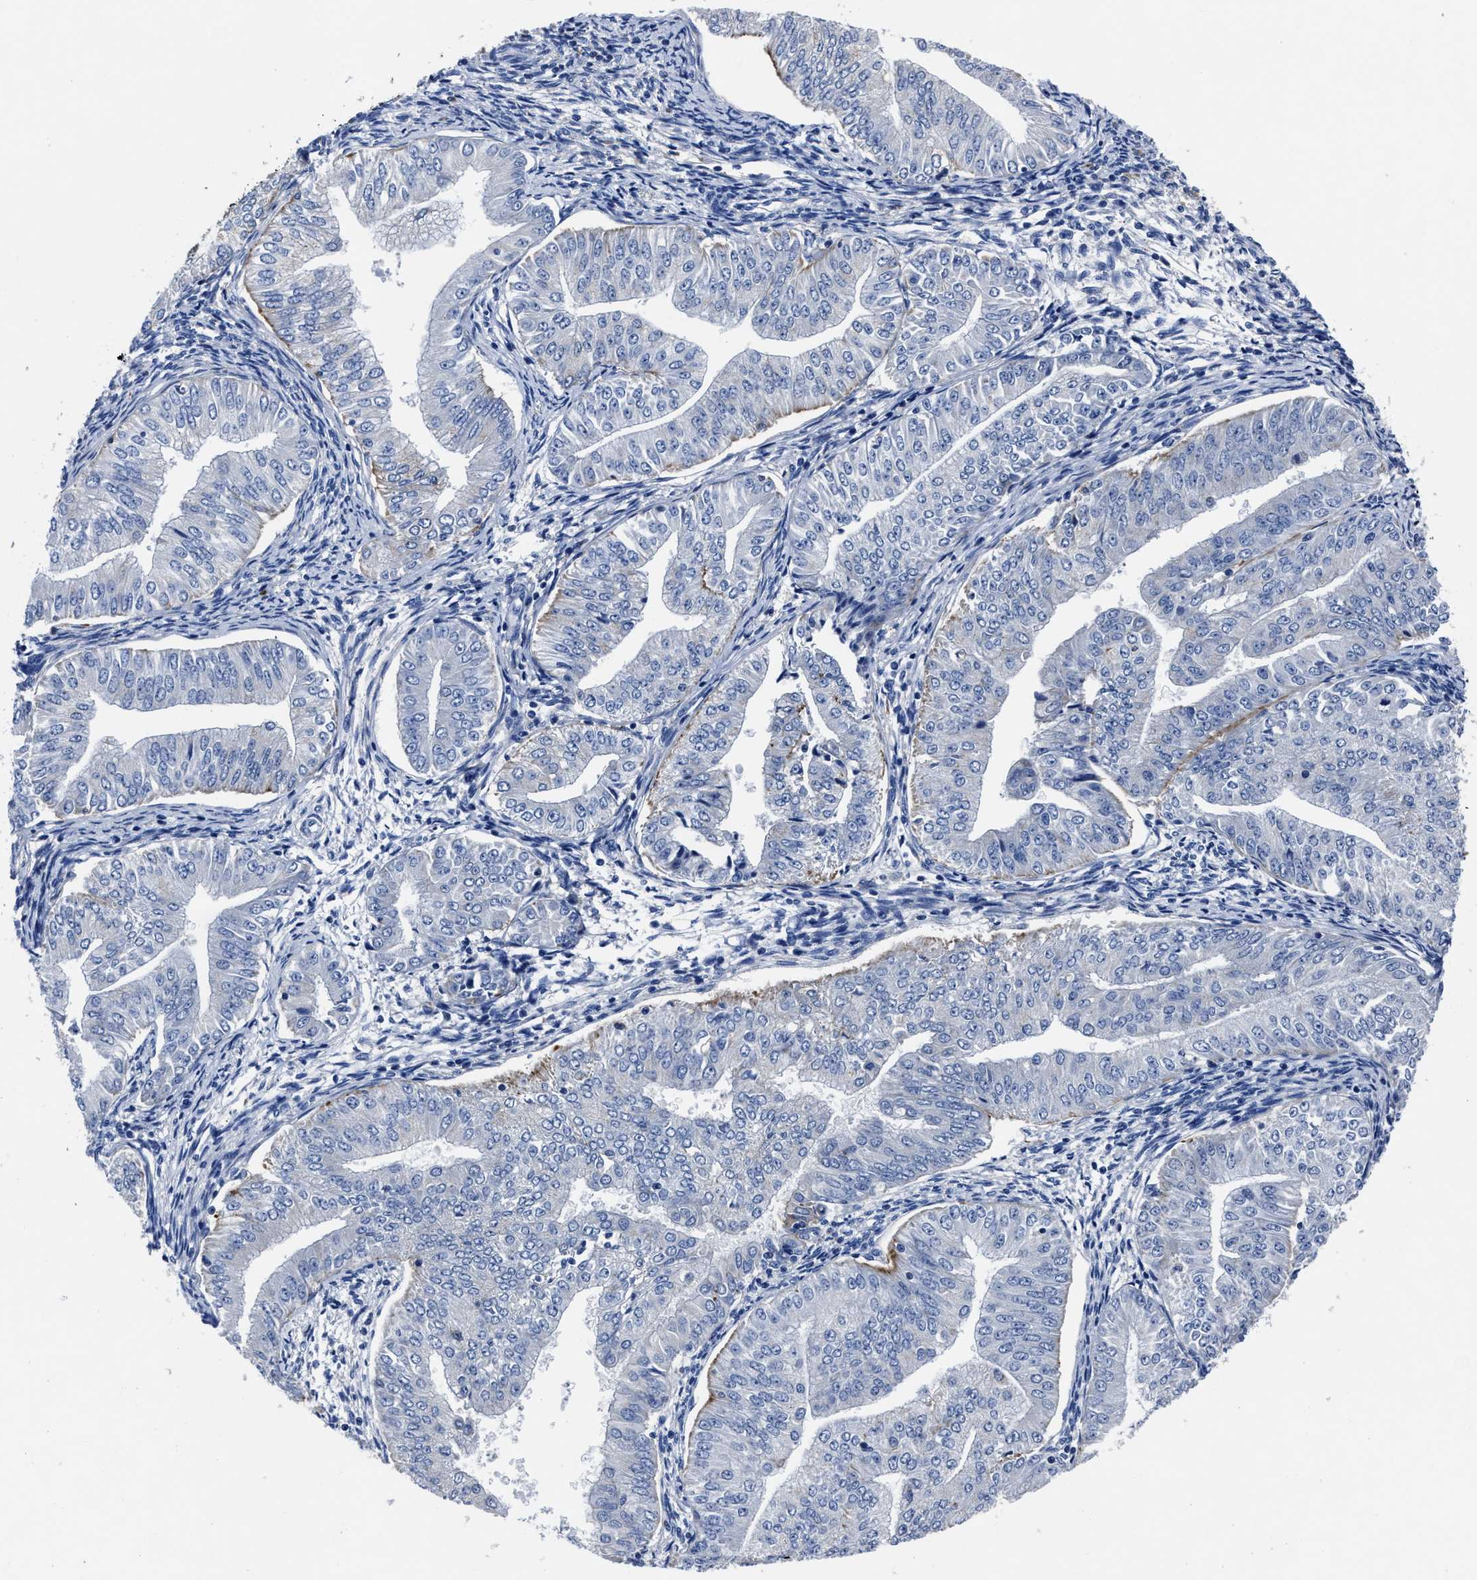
{"staining": {"intensity": "negative", "quantity": "none", "location": "none"}, "tissue": "endometrial cancer", "cell_type": "Tumor cells", "image_type": "cancer", "snomed": [{"axis": "morphology", "description": "Normal tissue, NOS"}, {"axis": "morphology", "description": "Adenocarcinoma, NOS"}, {"axis": "topography", "description": "Endometrium"}], "caption": "A histopathology image of adenocarcinoma (endometrial) stained for a protein shows no brown staining in tumor cells. The staining was performed using DAB (3,3'-diaminobenzidine) to visualize the protein expression in brown, while the nuclei were stained in blue with hematoxylin (Magnification: 20x).", "gene": "LAMTOR4", "patient": {"sex": "female", "age": 53}}